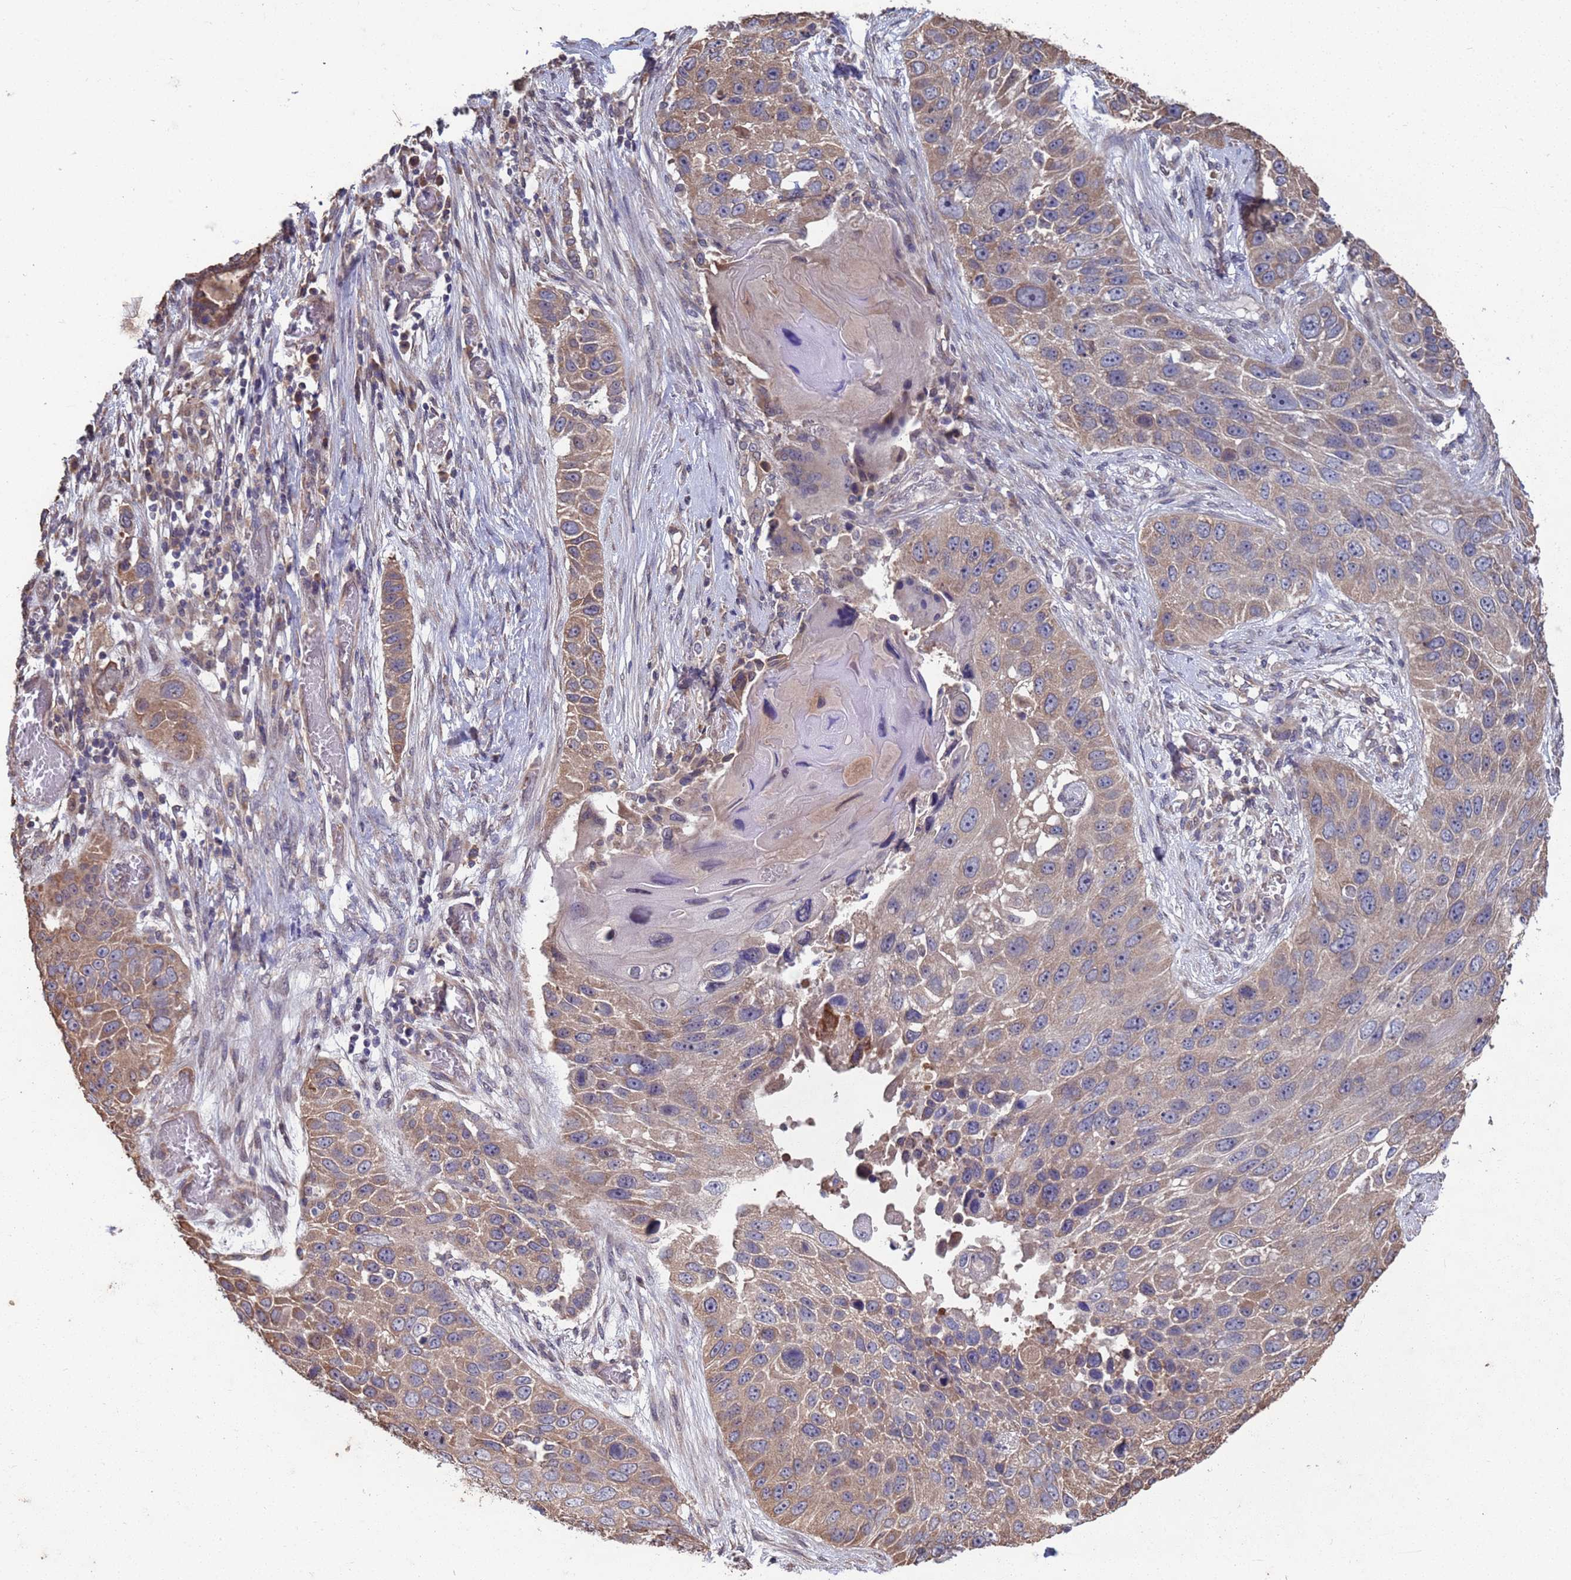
{"staining": {"intensity": "moderate", "quantity": "25%-75%", "location": "cytoplasmic/membranous"}, "tissue": "lung cancer", "cell_type": "Tumor cells", "image_type": "cancer", "snomed": [{"axis": "morphology", "description": "Adenocarcinoma, NOS"}, {"axis": "topography", "description": "Lung"}], "caption": "Immunohistochemistry of human lung cancer exhibits medium levels of moderate cytoplasmic/membranous positivity in about 25%-75% of tumor cells. (brown staining indicates protein expression, while blue staining denotes nuclei).", "gene": "CFAP119", "patient": {"sex": "male", "age": 64}}